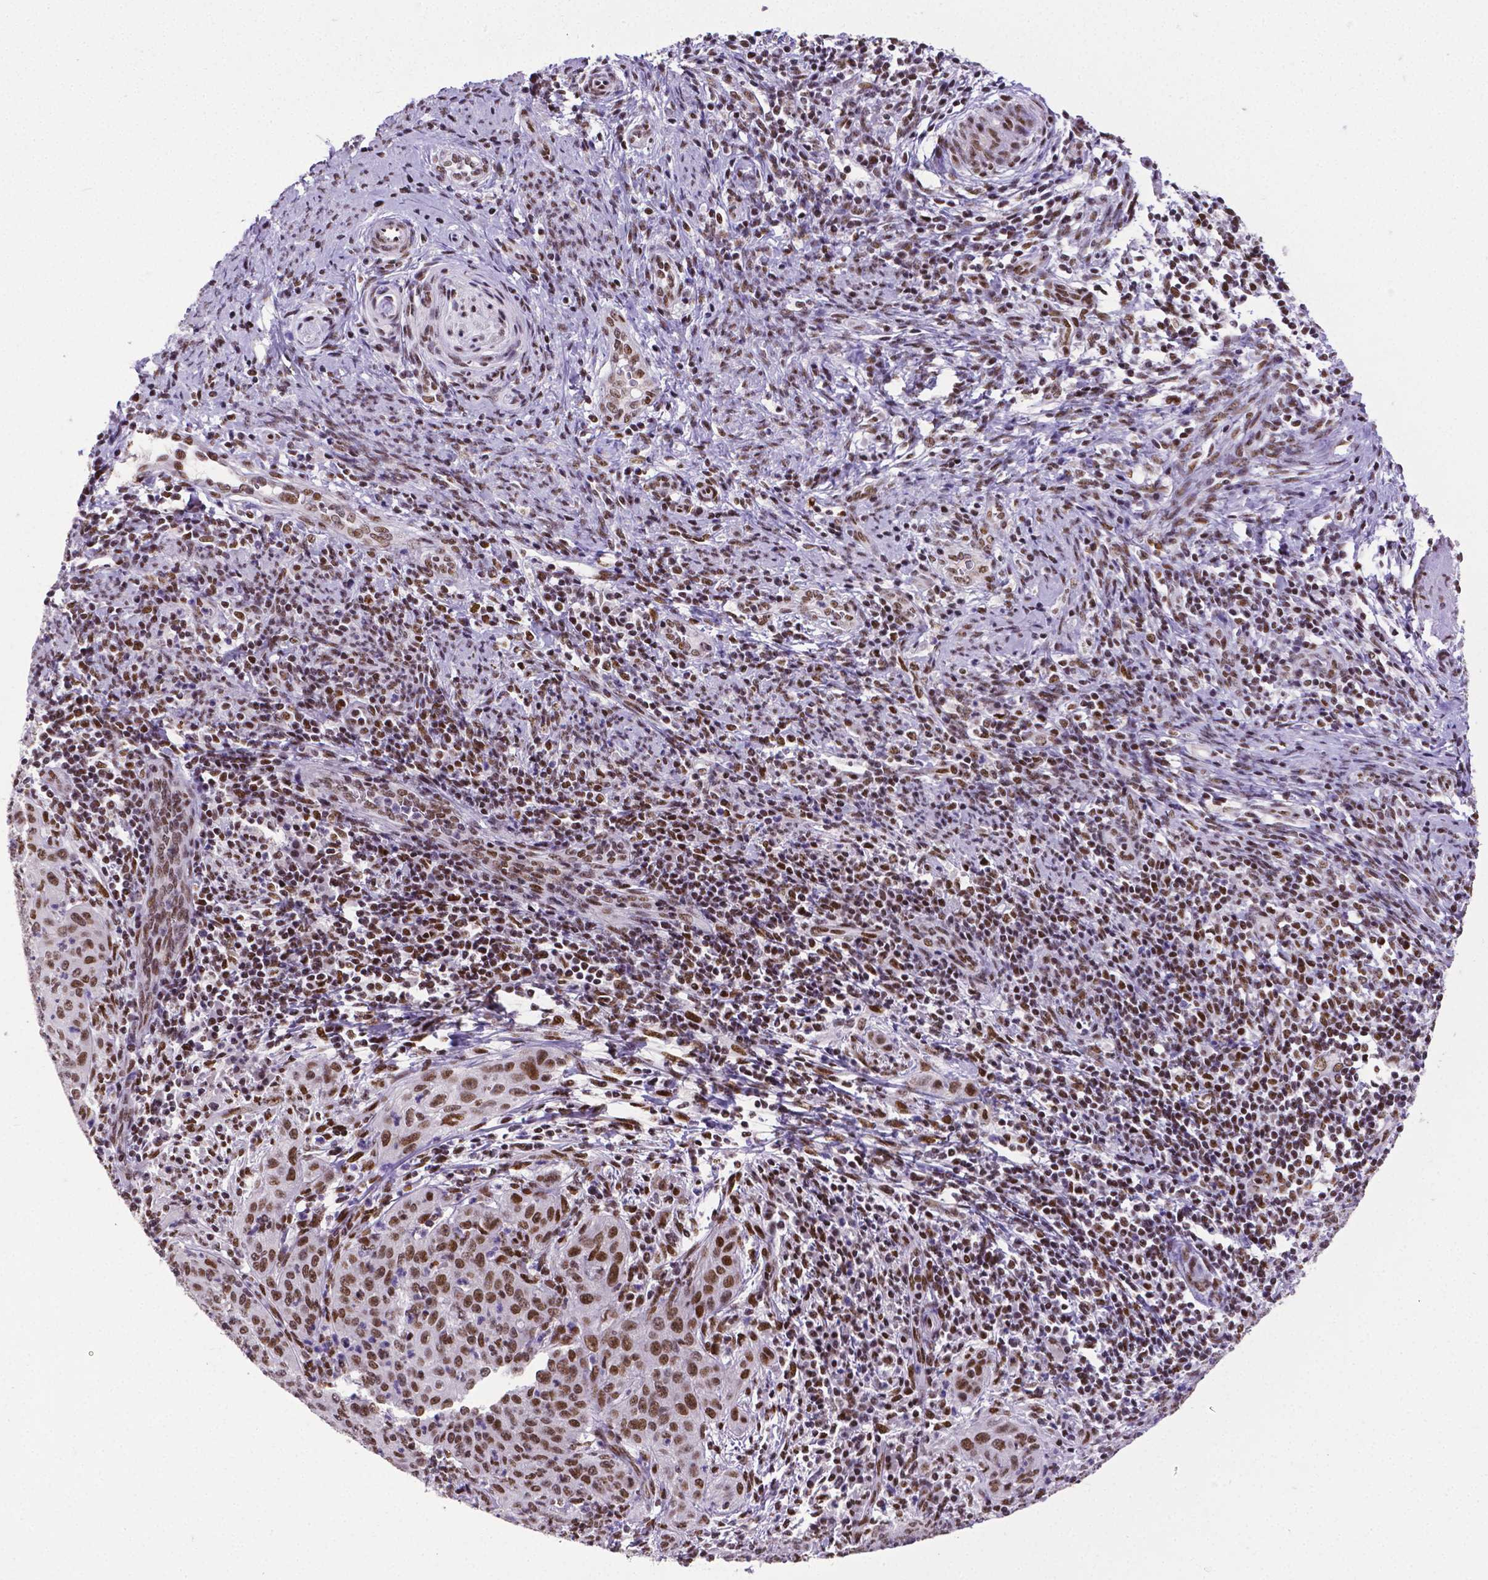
{"staining": {"intensity": "strong", "quantity": ">75%", "location": "nuclear"}, "tissue": "cervical cancer", "cell_type": "Tumor cells", "image_type": "cancer", "snomed": [{"axis": "morphology", "description": "Squamous cell carcinoma, NOS"}, {"axis": "topography", "description": "Cervix"}], "caption": "Strong nuclear staining is identified in approximately >75% of tumor cells in squamous cell carcinoma (cervical).", "gene": "REST", "patient": {"sex": "female", "age": 30}}